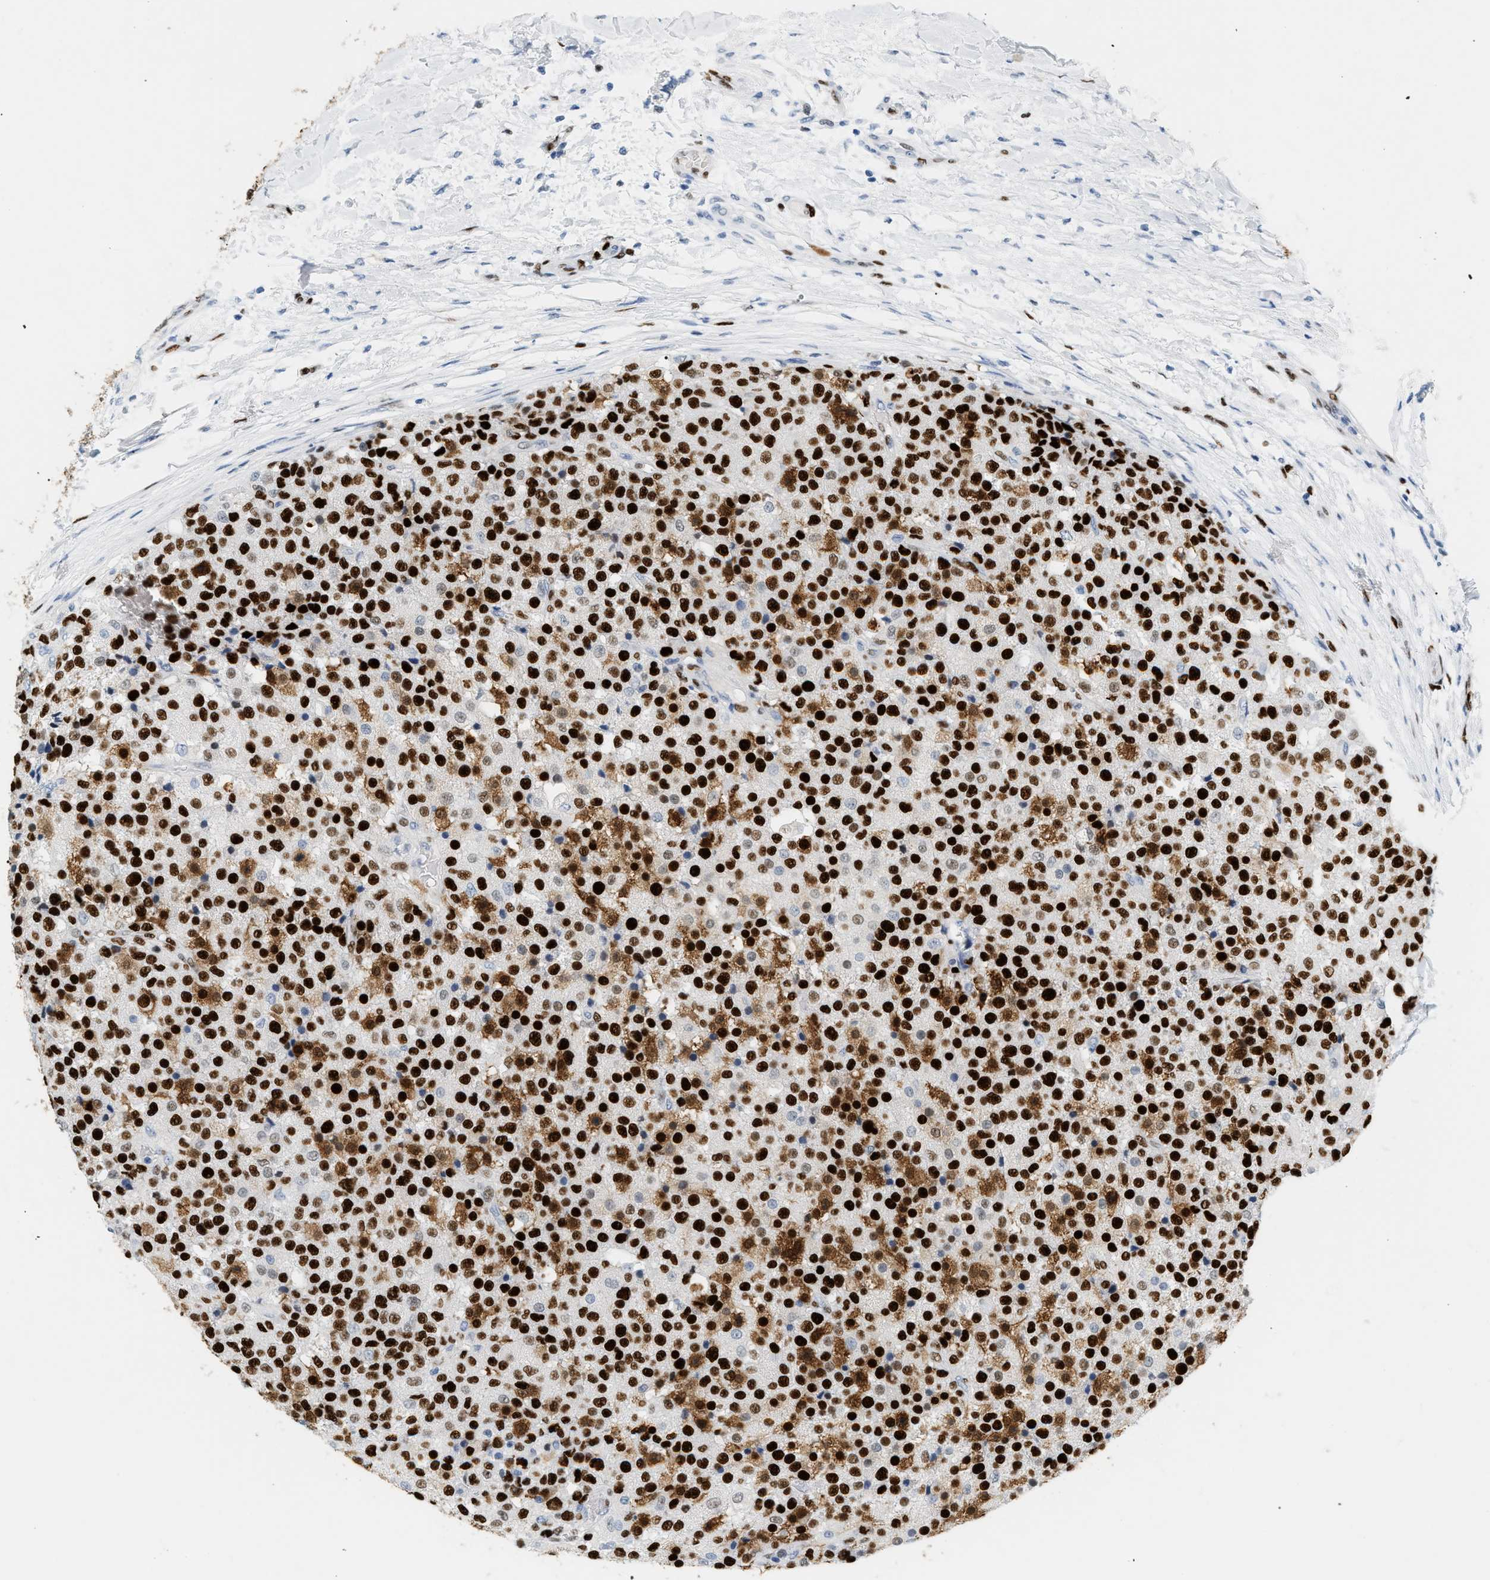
{"staining": {"intensity": "strong", "quantity": ">75%", "location": "cytoplasmic/membranous,nuclear"}, "tissue": "testis cancer", "cell_type": "Tumor cells", "image_type": "cancer", "snomed": [{"axis": "morphology", "description": "Seminoma, NOS"}, {"axis": "topography", "description": "Testis"}], "caption": "High-power microscopy captured an immunohistochemistry (IHC) photomicrograph of seminoma (testis), revealing strong cytoplasmic/membranous and nuclear expression in about >75% of tumor cells. The staining is performed using DAB brown chromogen to label protein expression. The nuclei are counter-stained blue using hematoxylin.", "gene": "MCM7", "patient": {"sex": "male", "age": 59}}